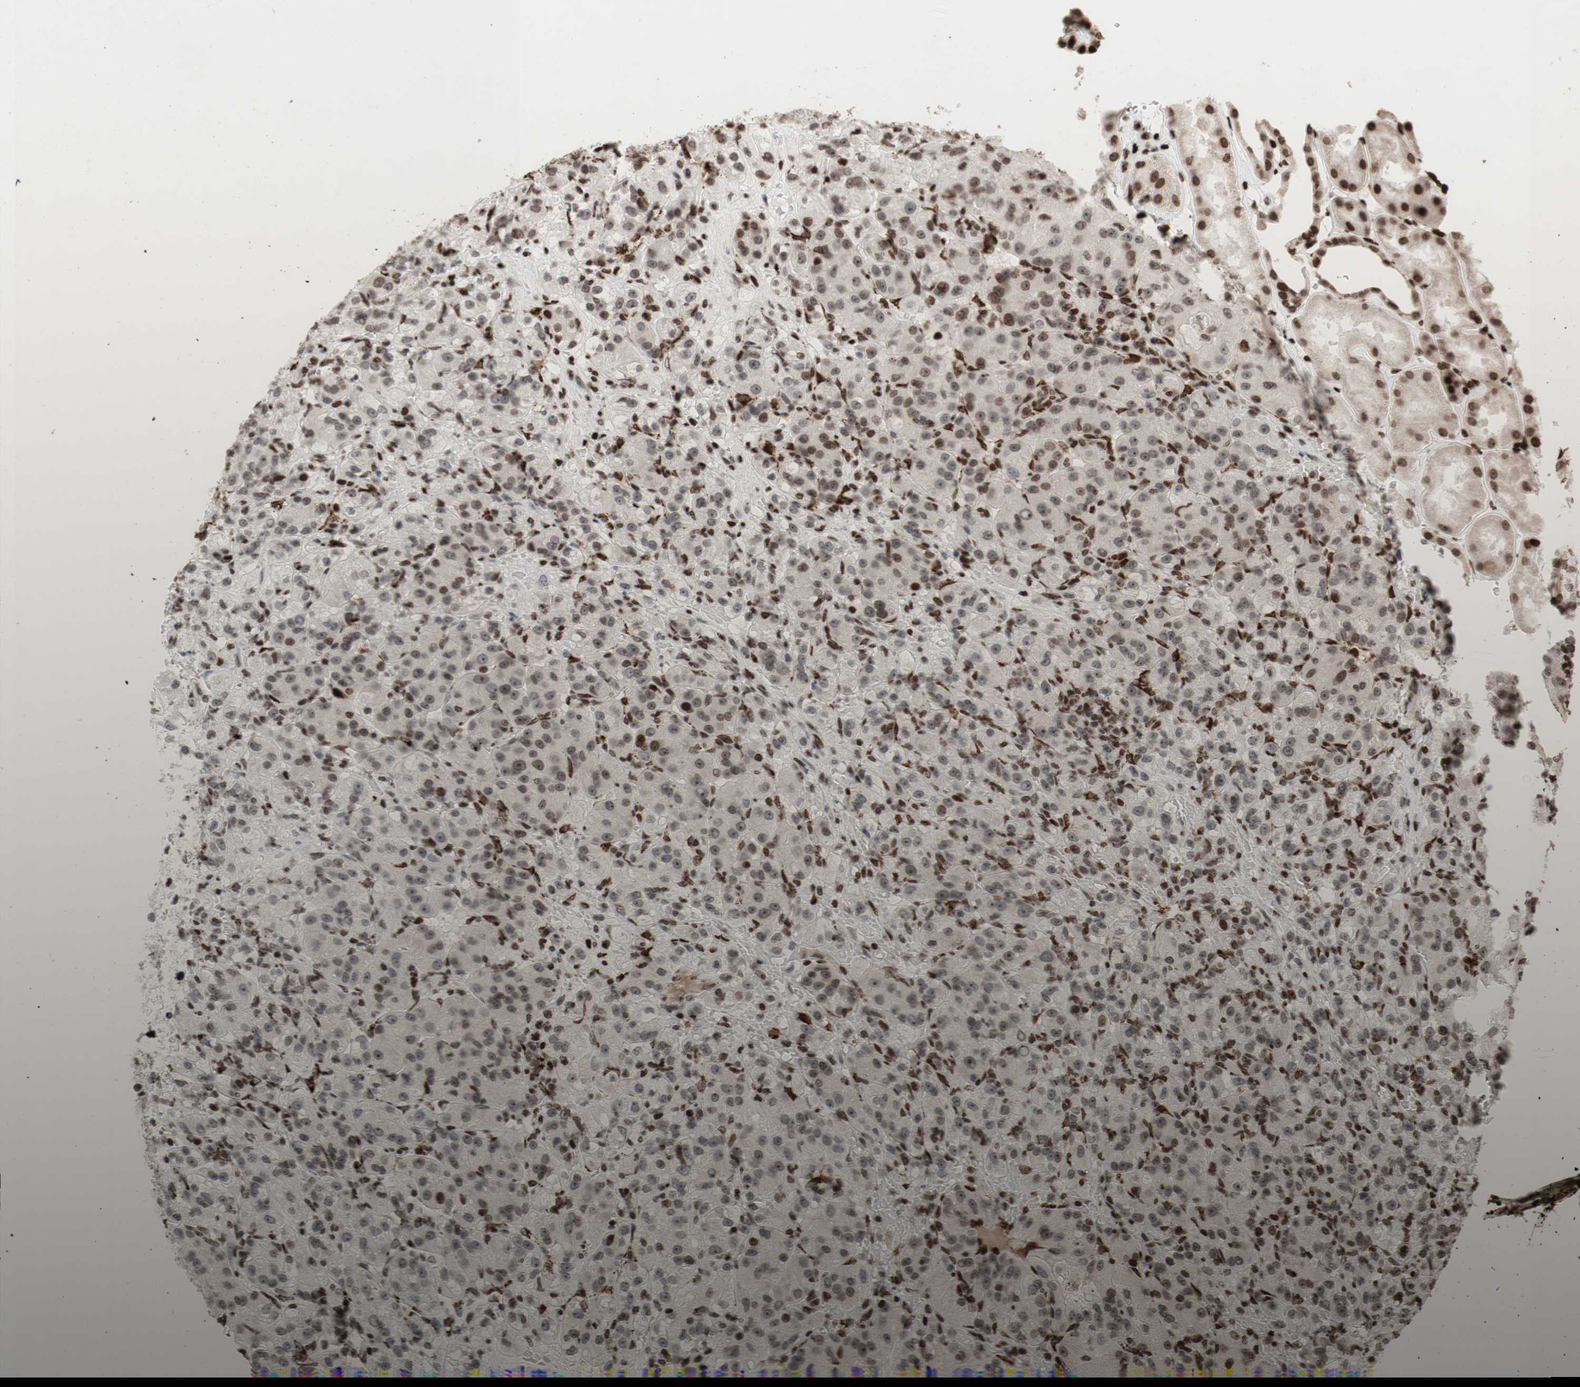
{"staining": {"intensity": "moderate", "quantity": ">75%", "location": "nuclear"}, "tissue": "renal cancer", "cell_type": "Tumor cells", "image_type": "cancer", "snomed": [{"axis": "morphology", "description": "Adenocarcinoma, NOS"}, {"axis": "topography", "description": "Kidney"}], "caption": "Renal adenocarcinoma stained with a brown dye displays moderate nuclear positive staining in about >75% of tumor cells.", "gene": "NCAPD2", "patient": {"sex": "male", "age": 61}}